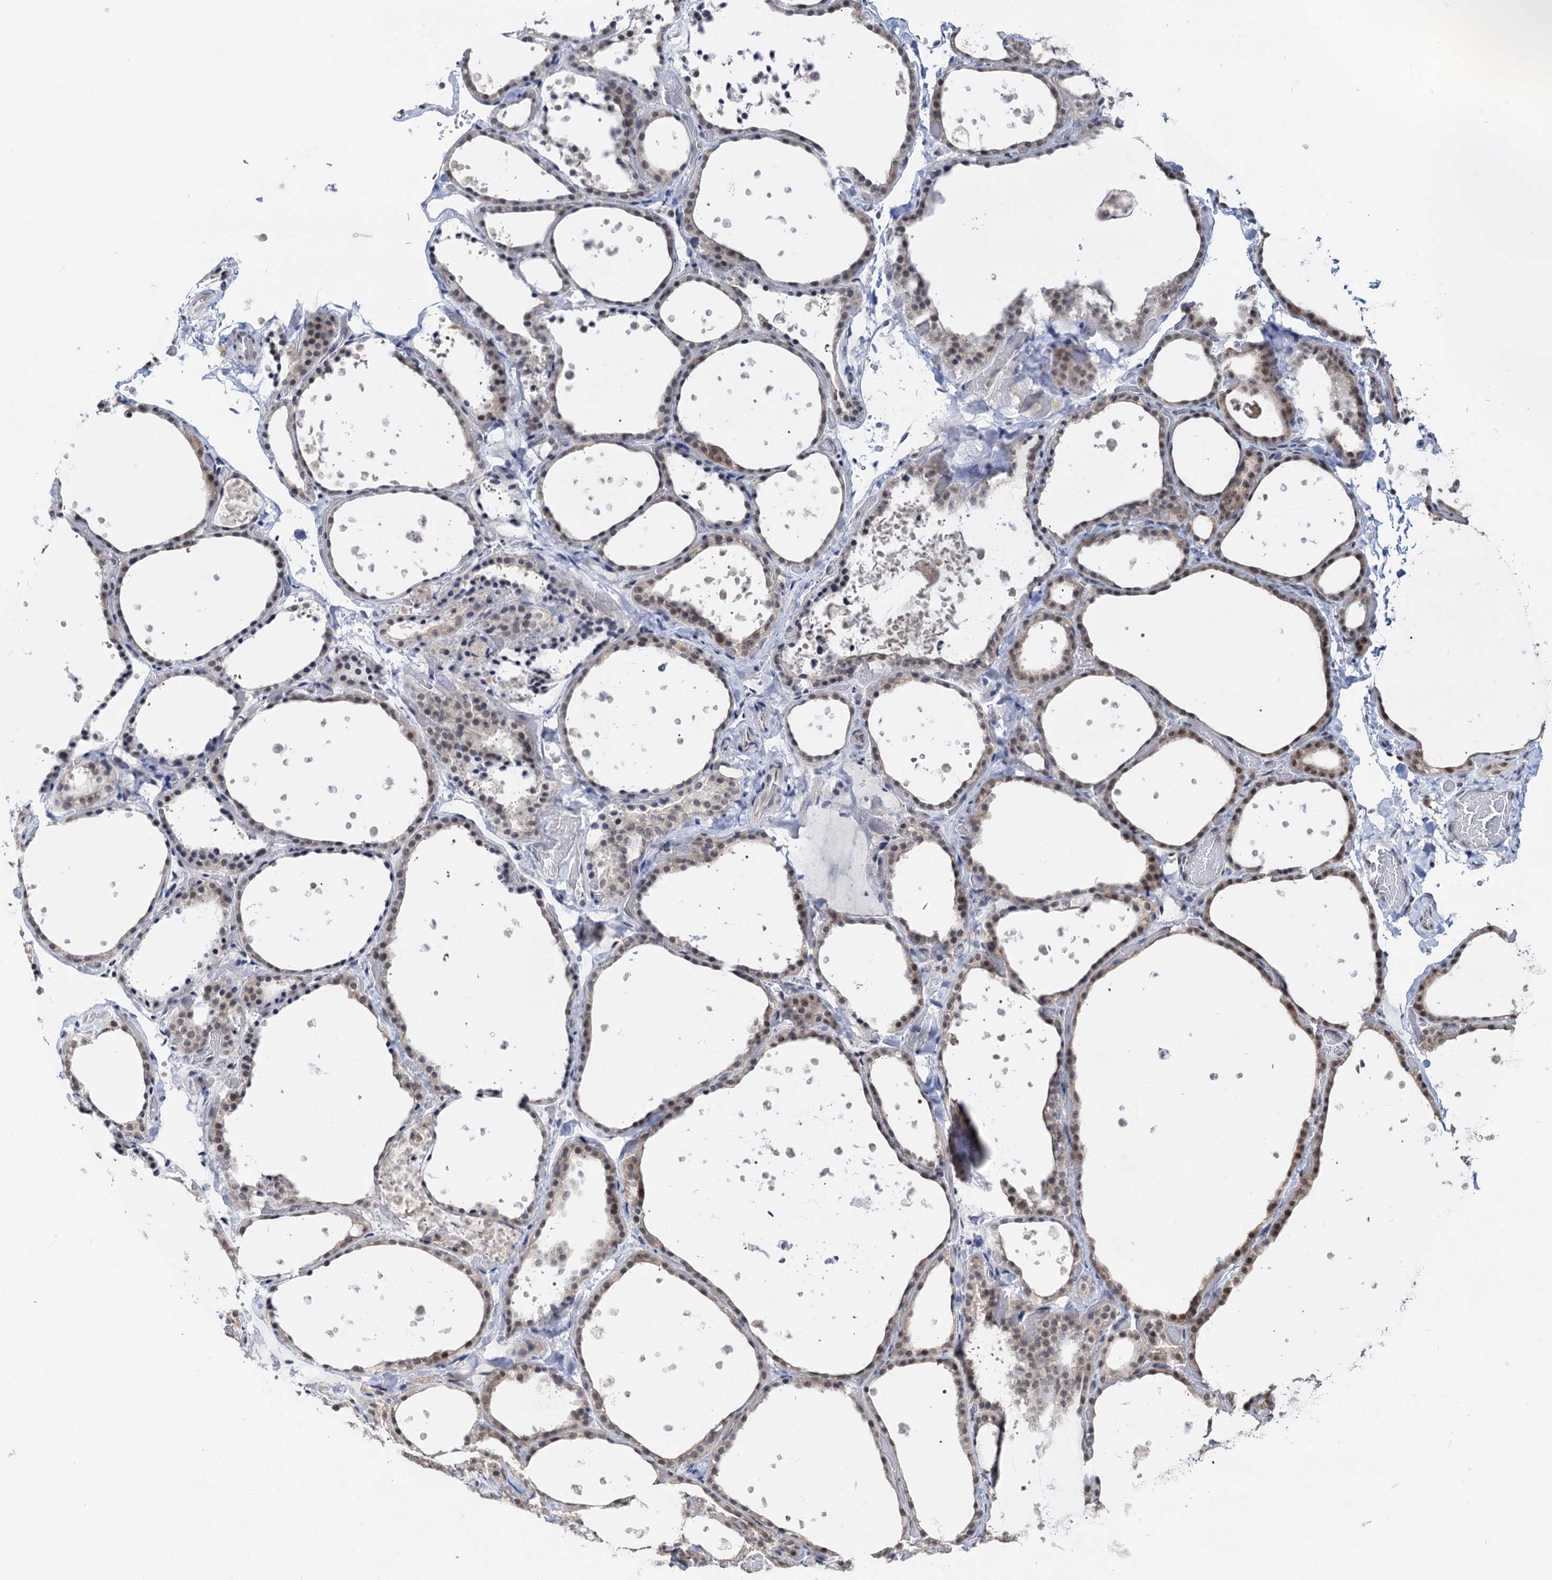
{"staining": {"intensity": "weak", "quantity": "25%-75%", "location": "cytoplasmic/membranous"}, "tissue": "thyroid gland", "cell_type": "Glandular cells", "image_type": "normal", "snomed": [{"axis": "morphology", "description": "Normal tissue, NOS"}, {"axis": "topography", "description": "Thyroid gland"}], "caption": "Immunohistochemistry (IHC) photomicrograph of benign human thyroid gland stained for a protein (brown), which reveals low levels of weak cytoplasmic/membranous expression in approximately 25%-75% of glandular cells.", "gene": "NAT10", "patient": {"sex": "female", "age": 44}}